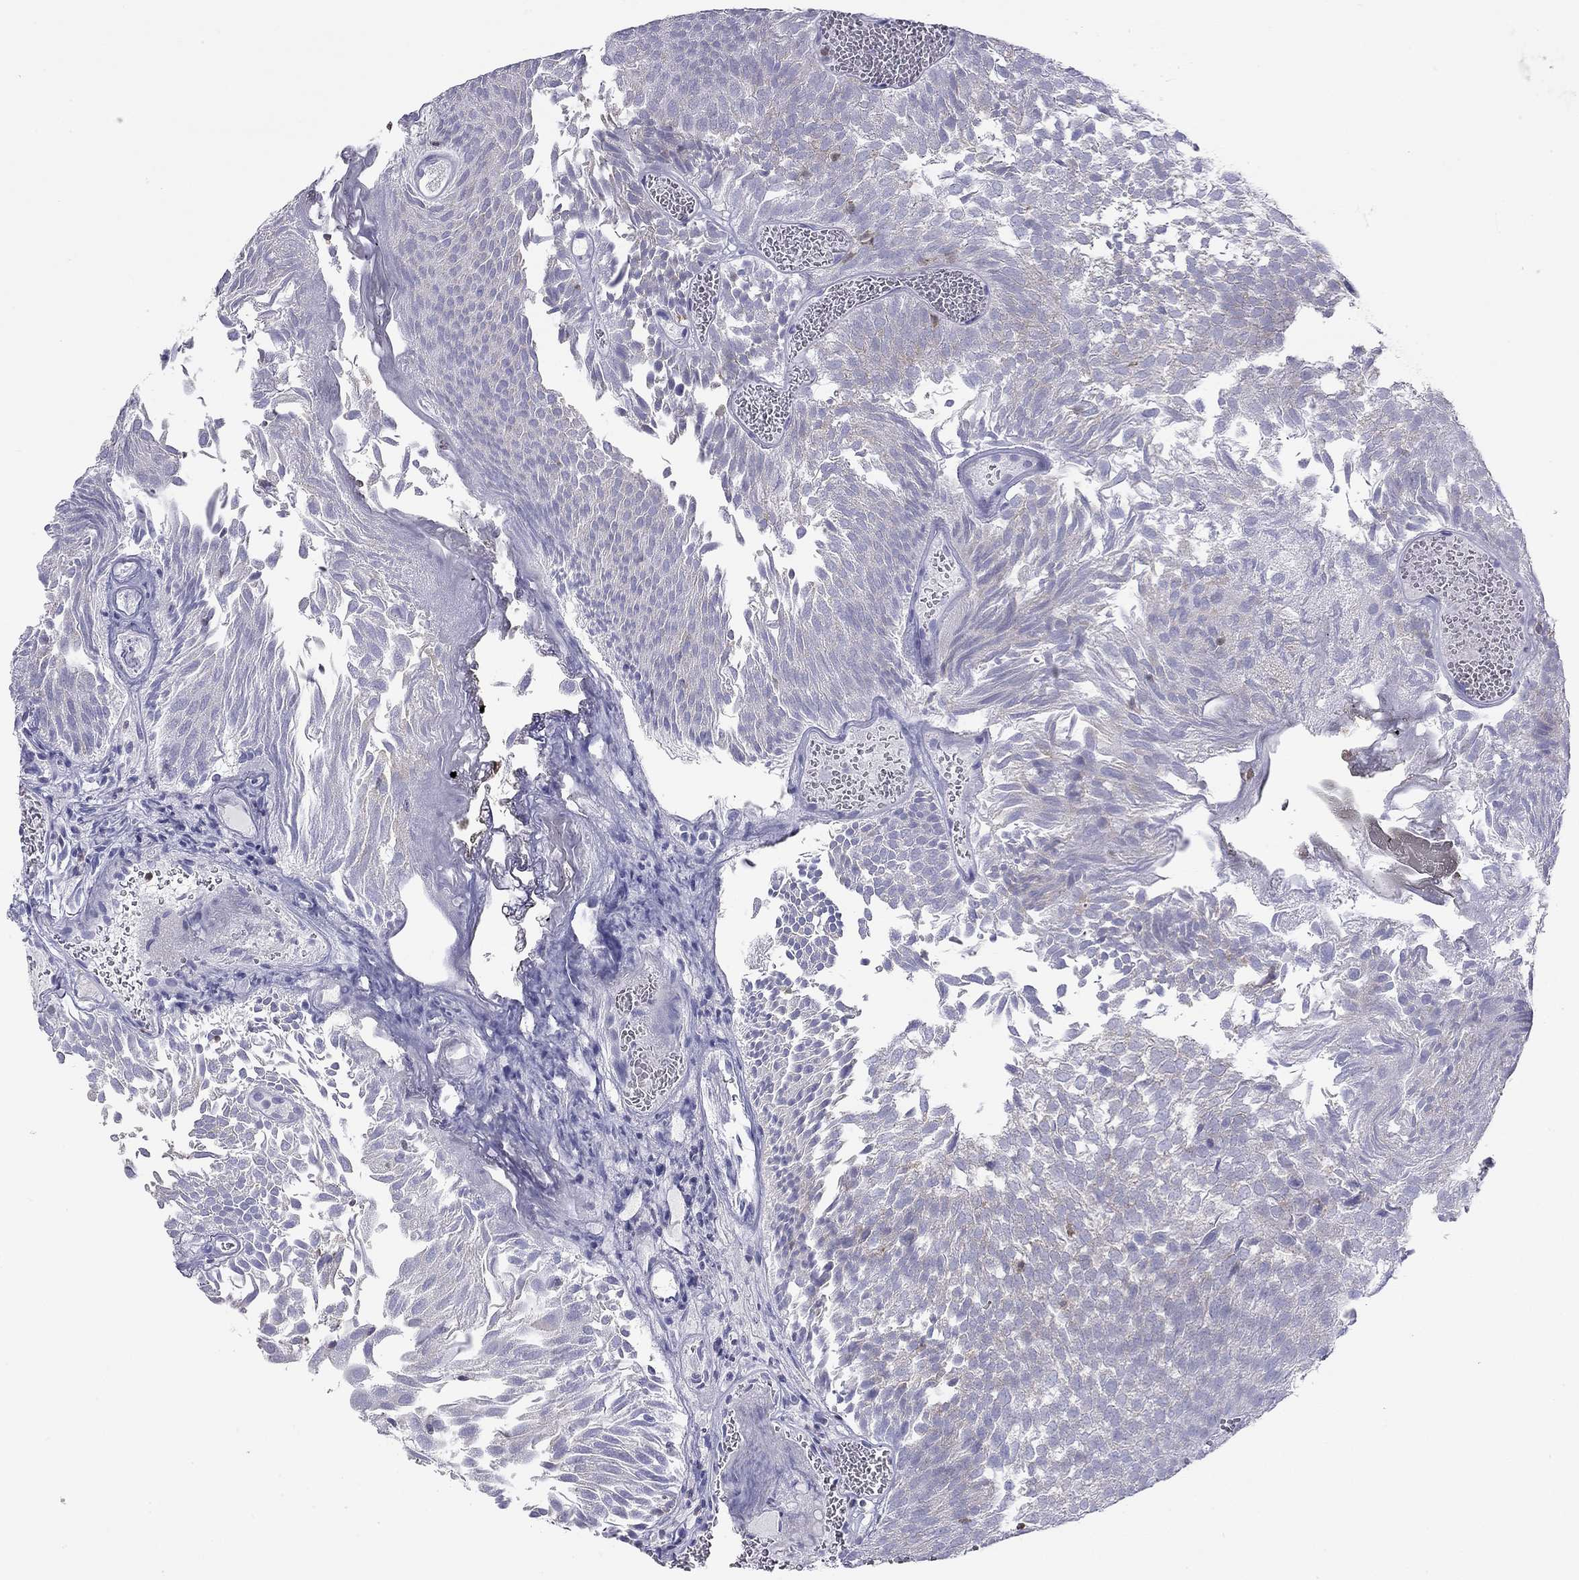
{"staining": {"intensity": "negative", "quantity": "none", "location": "none"}, "tissue": "urothelial cancer", "cell_type": "Tumor cells", "image_type": "cancer", "snomed": [{"axis": "morphology", "description": "Urothelial carcinoma, Low grade"}, {"axis": "topography", "description": "Urinary bladder"}], "caption": "The IHC histopathology image has no significant expression in tumor cells of urothelial cancer tissue.", "gene": "SH2D2A", "patient": {"sex": "male", "age": 52}}